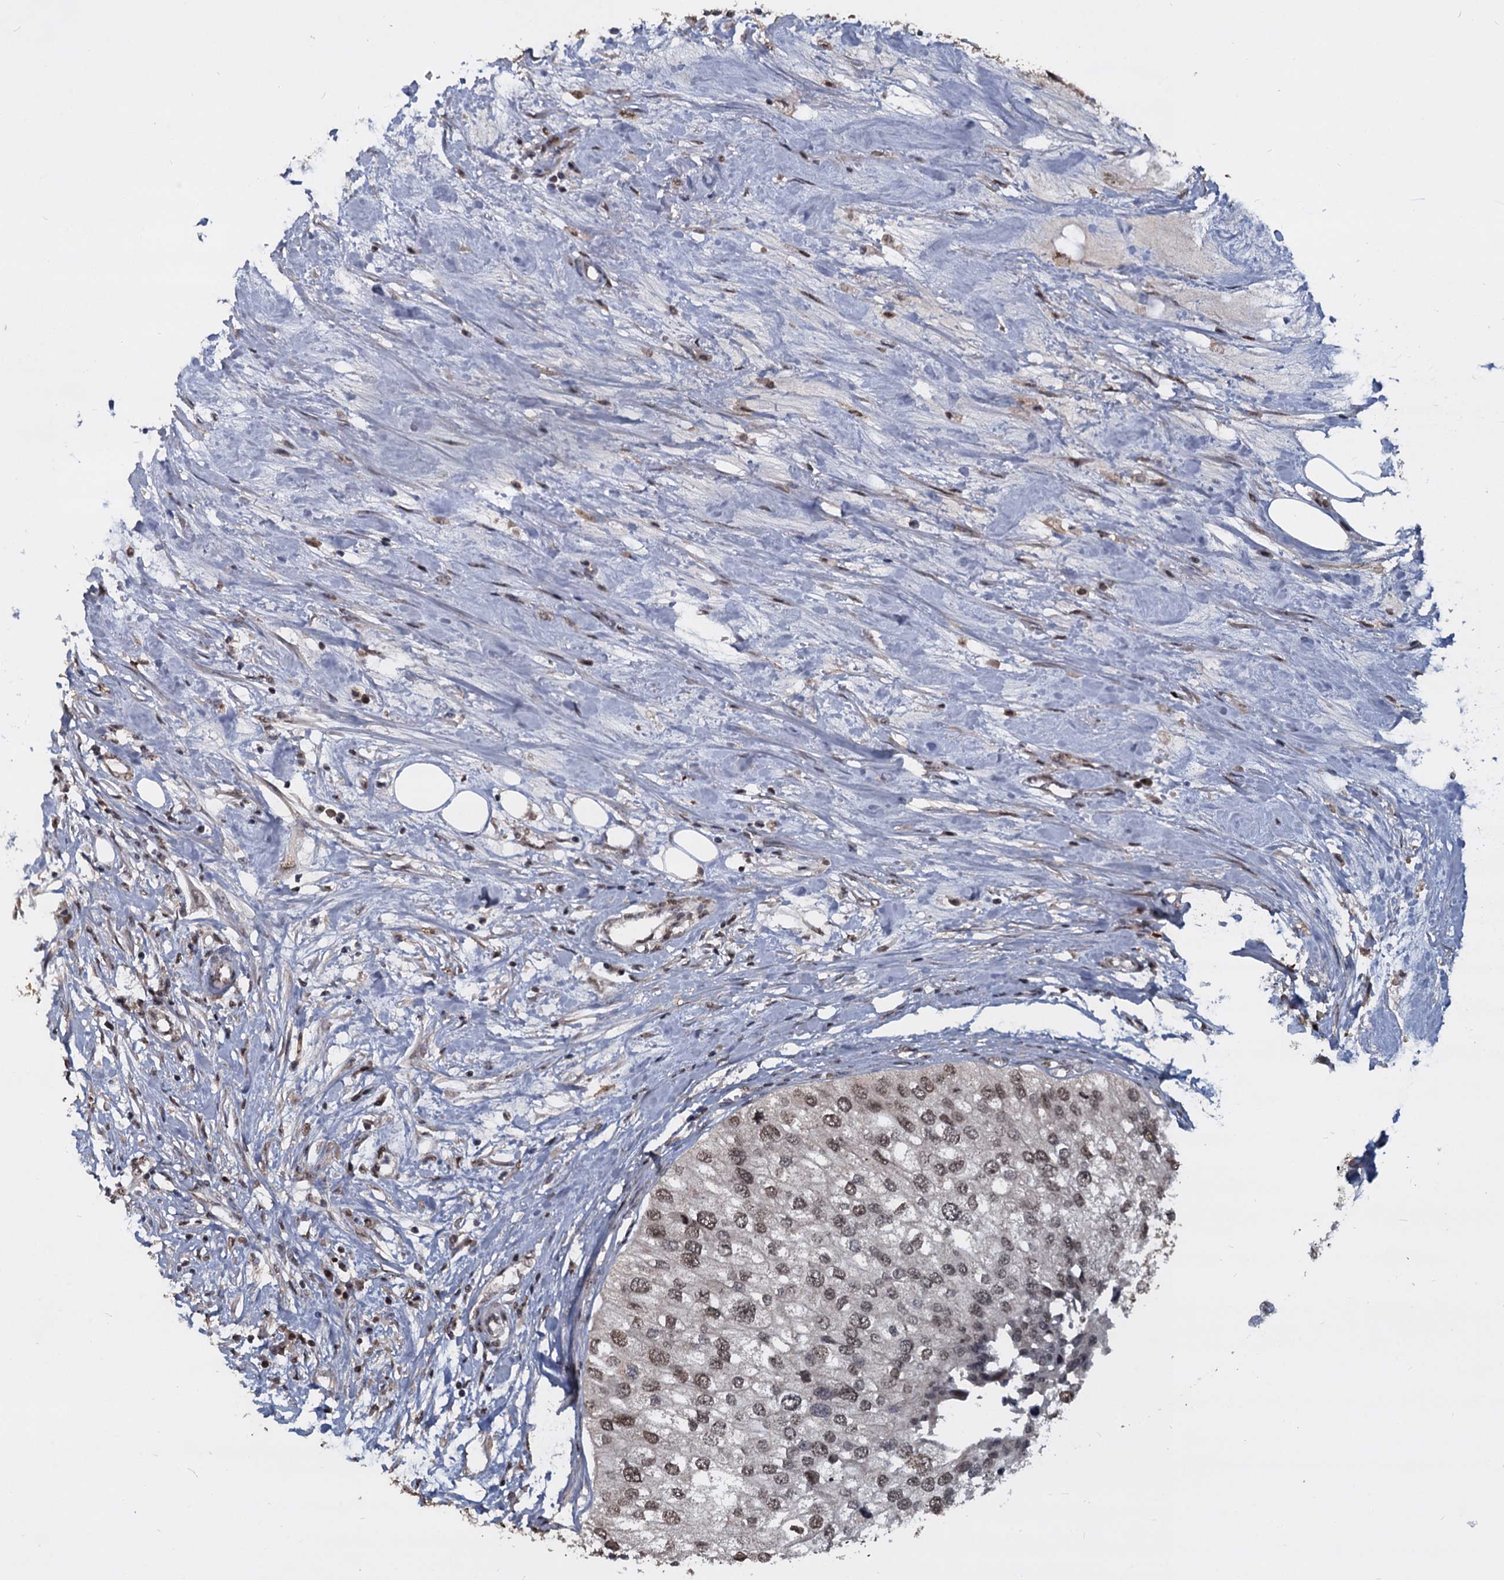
{"staining": {"intensity": "weak", "quantity": ">75%", "location": "nuclear"}, "tissue": "urothelial cancer", "cell_type": "Tumor cells", "image_type": "cancer", "snomed": [{"axis": "morphology", "description": "Urothelial carcinoma, High grade"}, {"axis": "topography", "description": "Urinary bladder"}], "caption": "A histopathology image of urothelial cancer stained for a protein reveals weak nuclear brown staining in tumor cells.", "gene": "FAM216B", "patient": {"sex": "male", "age": 64}}